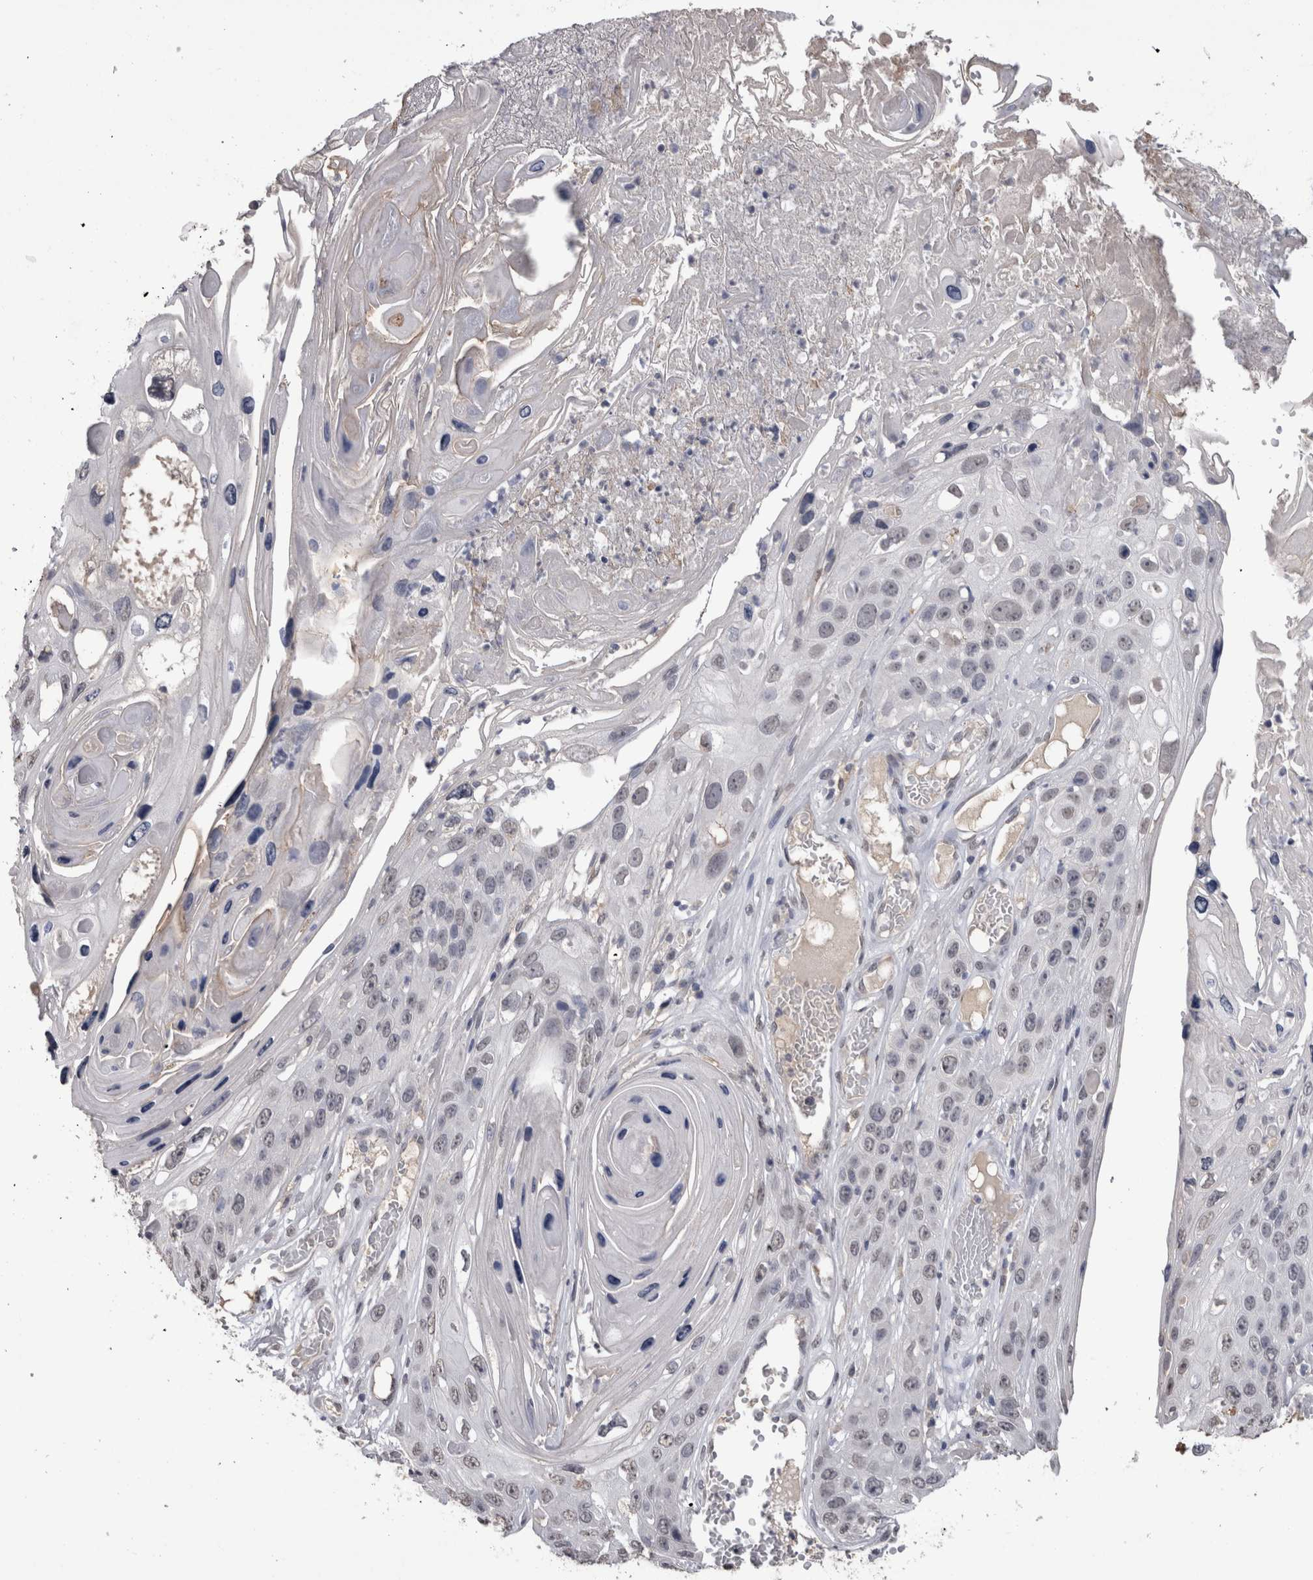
{"staining": {"intensity": "weak", "quantity": "<25%", "location": "nuclear"}, "tissue": "skin cancer", "cell_type": "Tumor cells", "image_type": "cancer", "snomed": [{"axis": "morphology", "description": "Squamous cell carcinoma, NOS"}, {"axis": "topography", "description": "Skin"}], "caption": "Tumor cells show no significant protein staining in skin cancer (squamous cell carcinoma).", "gene": "PAX5", "patient": {"sex": "male", "age": 55}}